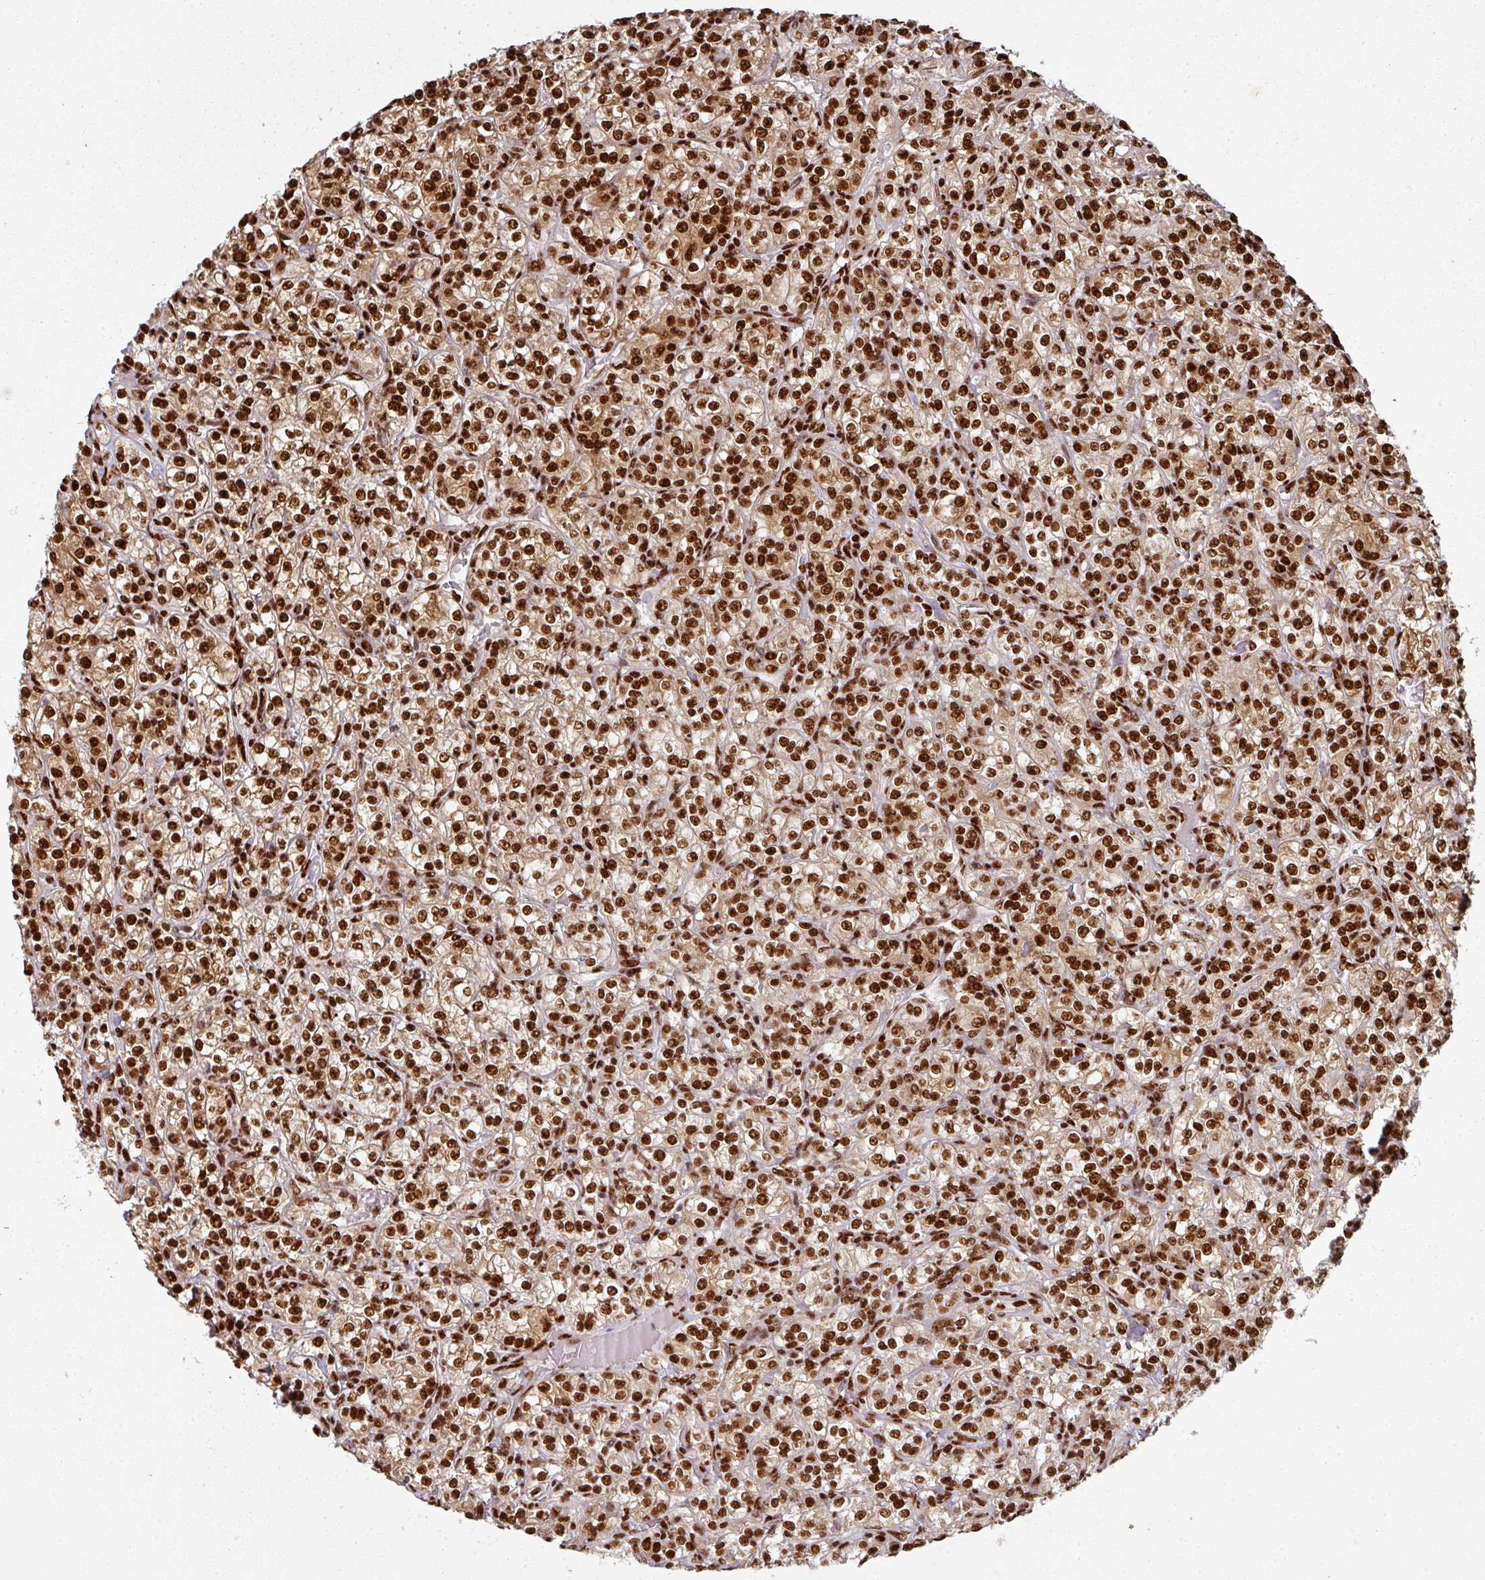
{"staining": {"intensity": "strong", "quantity": ">75%", "location": "cytoplasmic/membranous,nuclear"}, "tissue": "renal cancer", "cell_type": "Tumor cells", "image_type": "cancer", "snomed": [{"axis": "morphology", "description": "Adenocarcinoma, NOS"}, {"axis": "topography", "description": "Kidney"}], "caption": "DAB immunohistochemical staining of human renal cancer shows strong cytoplasmic/membranous and nuclear protein expression in about >75% of tumor cells.", "gene": "SIK3", "patient": {"sex": "male", "age": 77}}